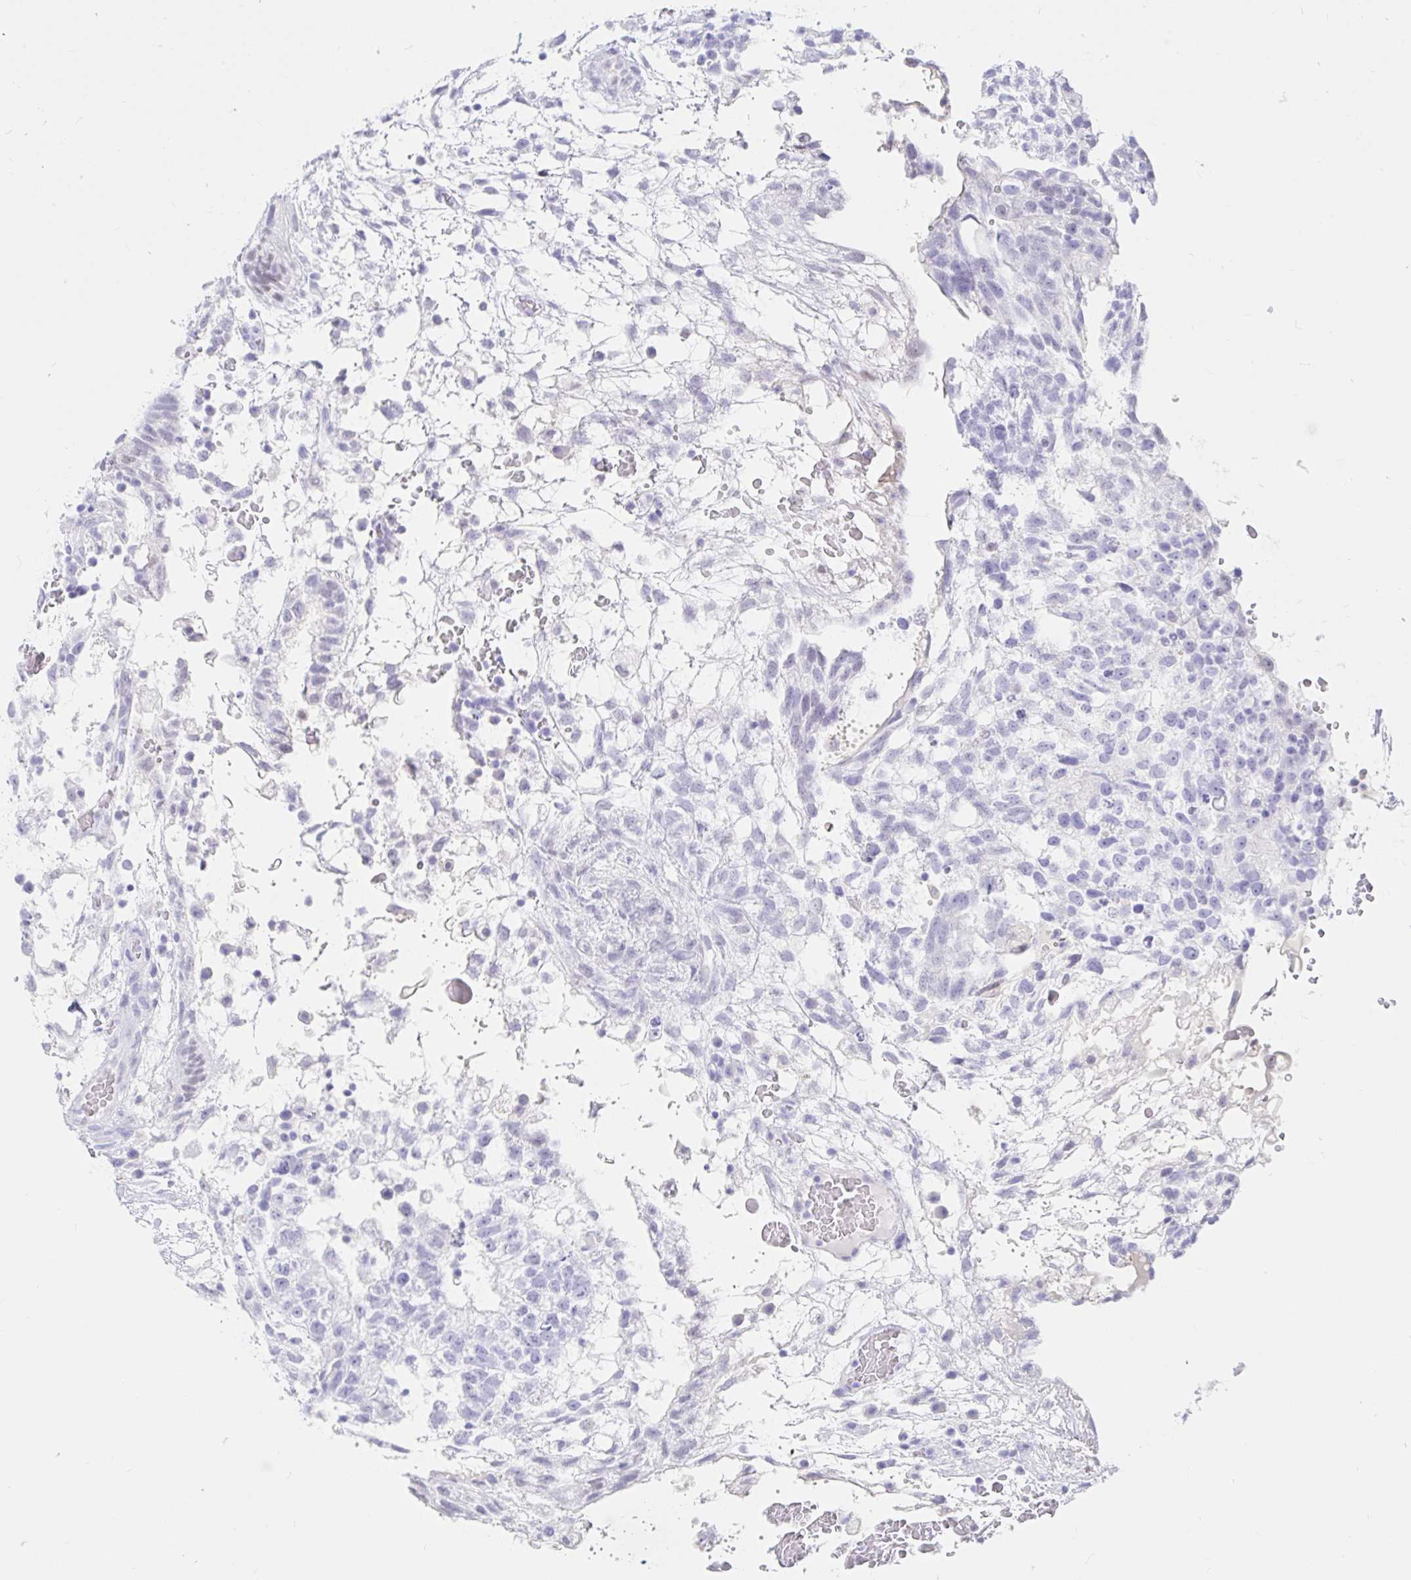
{"staining": {"intensity": "negative", "quantity": "none", "location": "none"}, "tissue": "testis cancer", "cell_type": "Tumor cells", "image_type": "cancer", "snomed": [{"axis": "morphology", "description": "Normal tissue, NOS"}, {"axis": "morphology", "description": "Carcinoma, Embryonal, NOS"}, {"axis": "topography", "description": "Testis"}], "caption": "This is an IHC histopathology image of human testis embryonal carcinoma. There is no staining in tumor cells.", "gene": "OR6T1", "patient": {"sex": "male", "age": 32}}